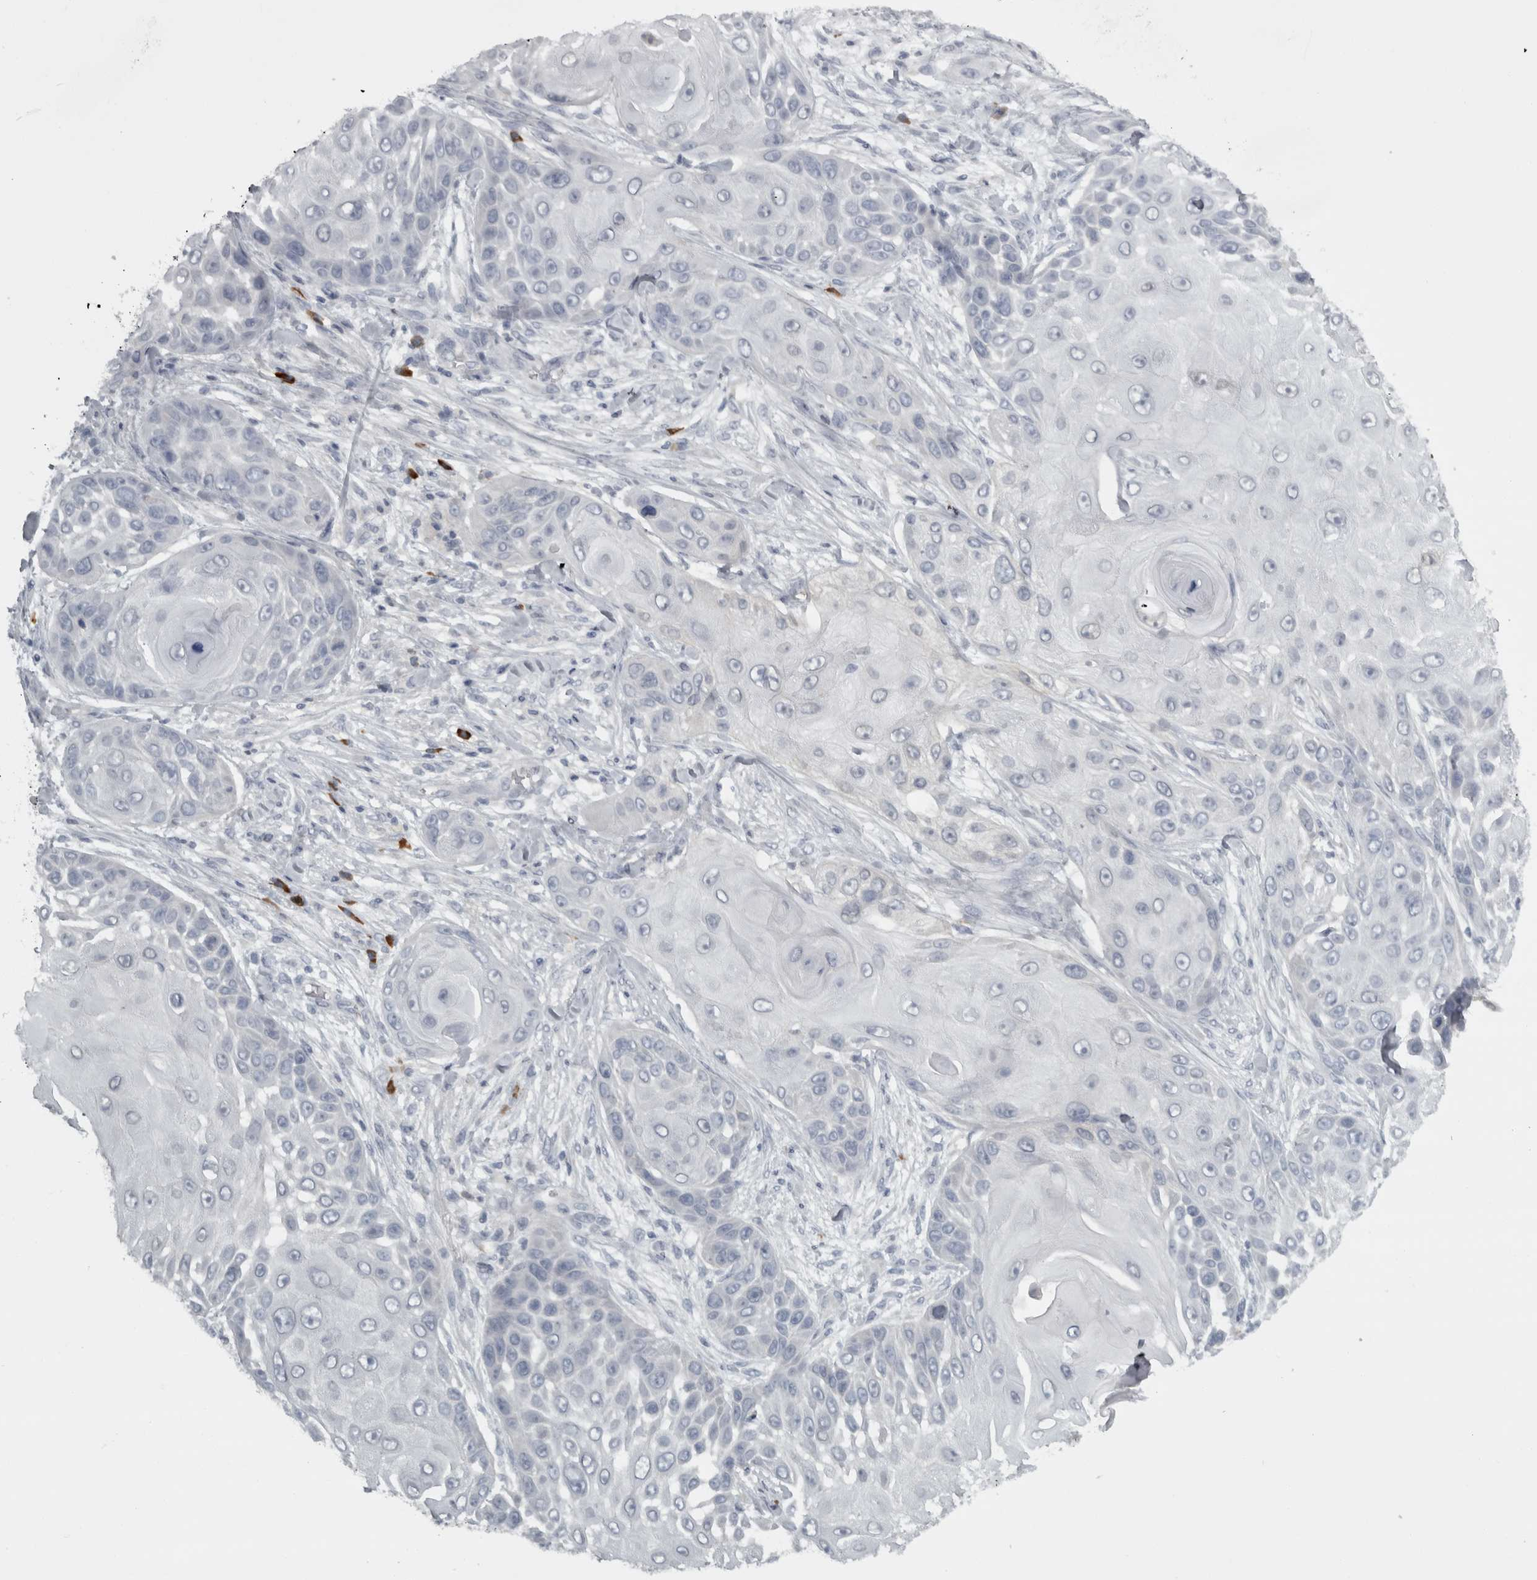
{"staining": {"intensity": "negative", "quantity": "none", "location": "none"}, "tissue": "skin cancer", "cell_type": "Tumor cells", "image_type": "cancer", "snomed": [{"axis": "morphology", "description": "Squamous cell carcinoma, NOS"}, {"axis": "topography", "description": "Skin"}], "caption": "Skin cancer (squamous cell carcinoma) was stained to show a protein in brown. There is no significant staining in tumor cells.", "gene": "SLCO5A1", "patient": {"sex": "female", "age": 44}}